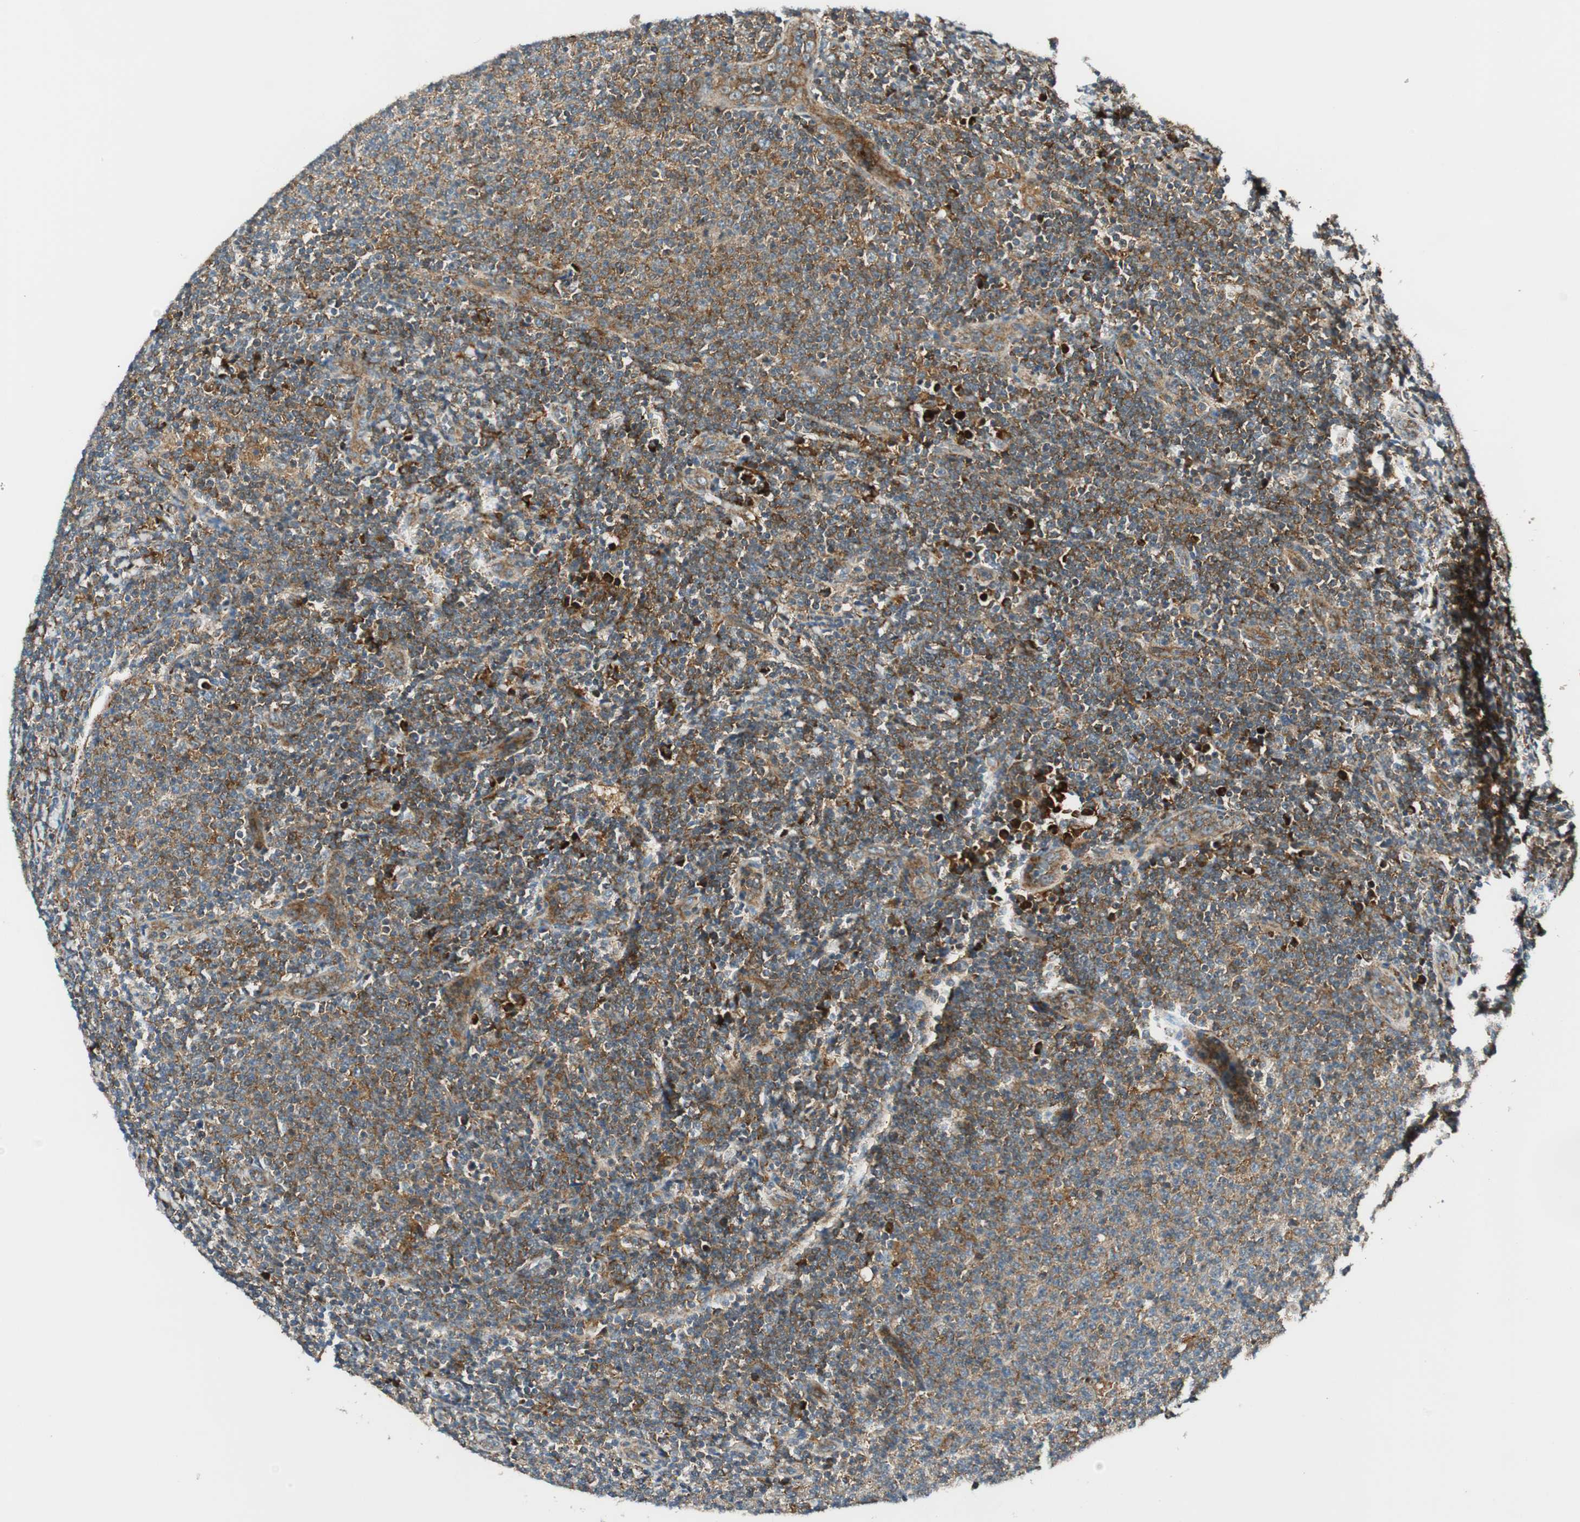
{"staining": {"intensity": "moderate", "quantity": "25%-75%", "location": "cytoplasmic/membranous"}, "tissue": "lymphoma", "cell_type": "Tumor cells", "image_type": "cancer", "snomed": [{"axis": "morphology", "description": "Malignant lymphoma, non-Hodgkin's type, Low grade"}, {"axis": "topography", "description": "Lymph node"}], "caption": "High-power microscopy captured an IHC histopathology image of malignant lymphoma, non-Hodgkin's type (low-grade), revealing moderate cytoplasmic/membranous expression in about 25%-75% of tumor cells. (DAB (3,3'-diaminobenzidine) IHC with brightfield microscopy, high magnification).", "gene": "ABI1", "patient": {"sex": "male", "age": 66}}